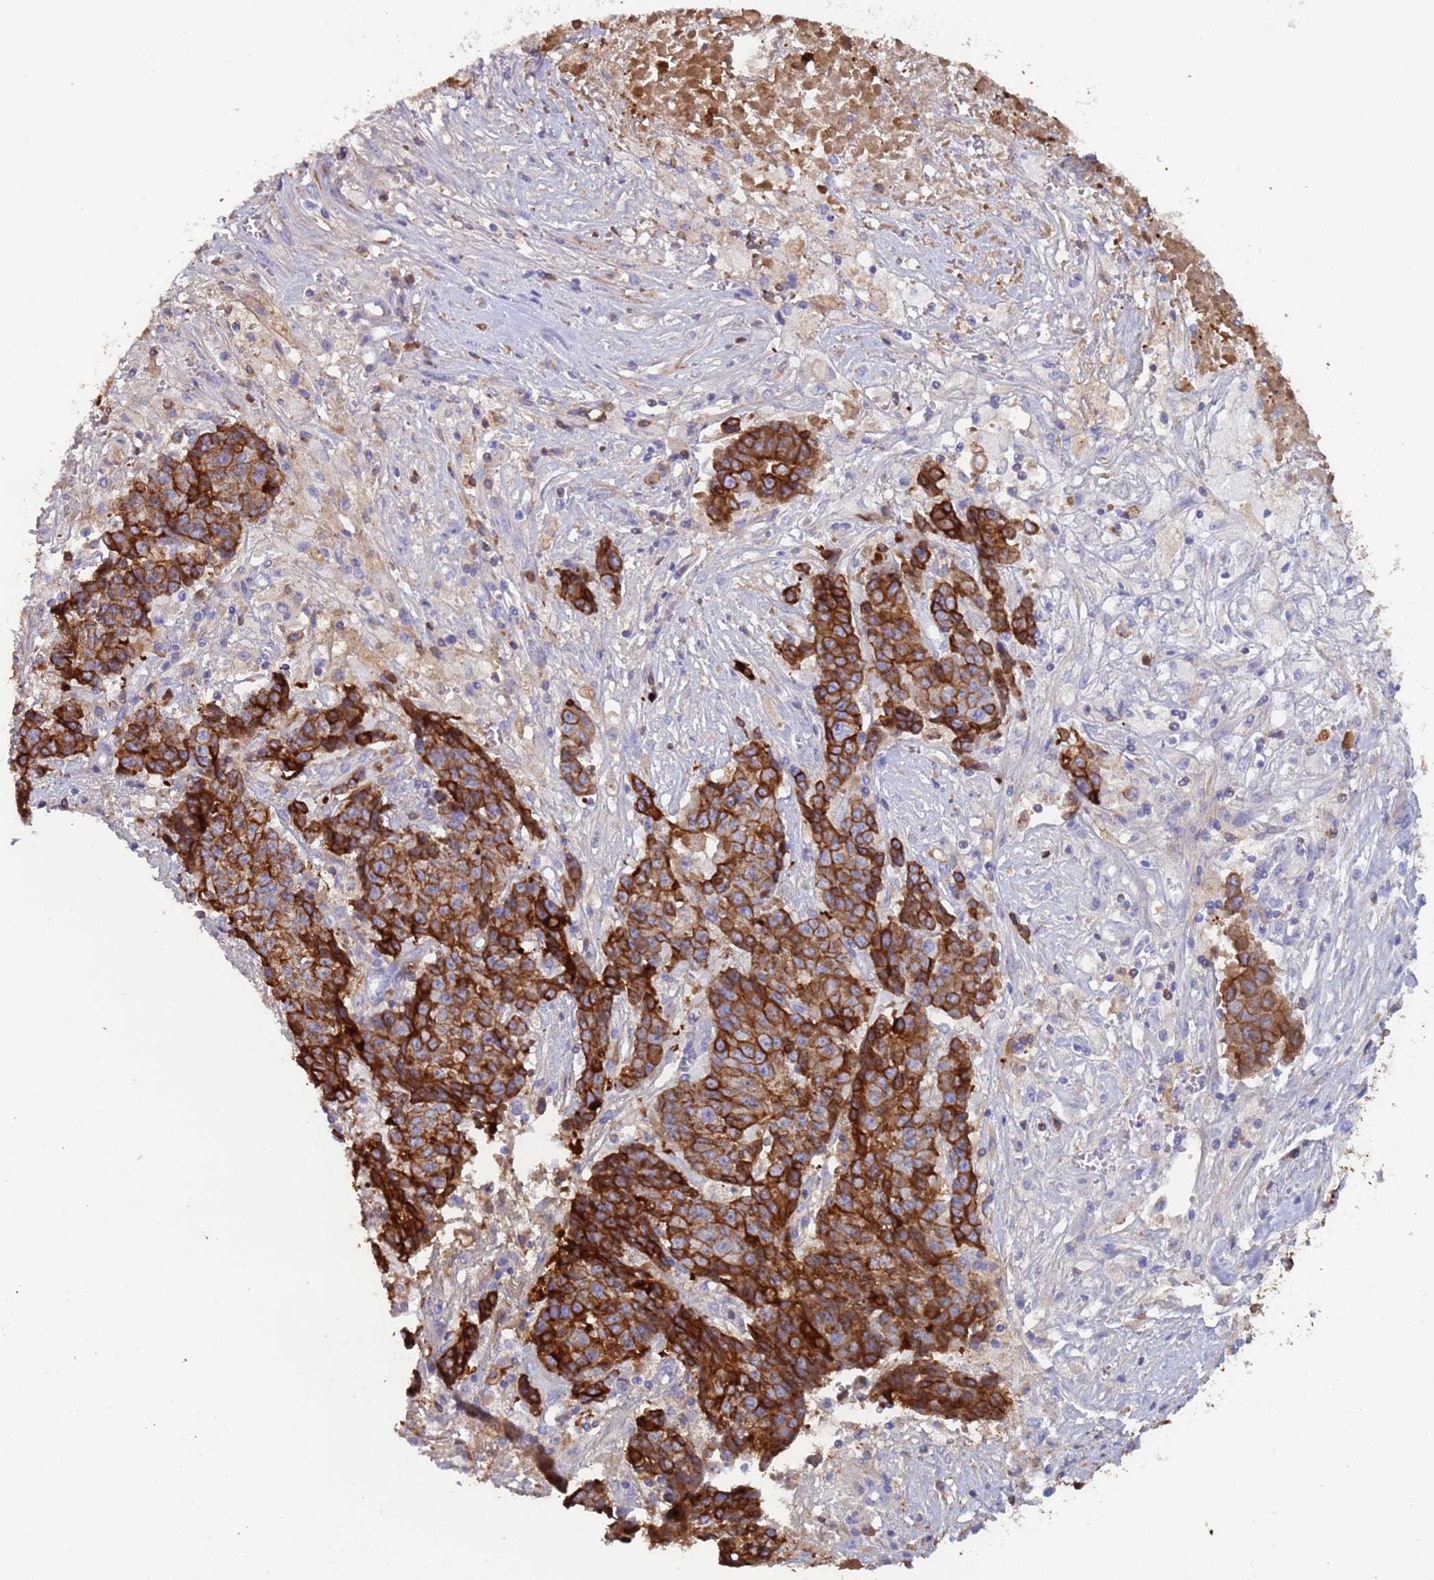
{"staining": {"intensity": "strong", "quantity": "25%-75%", "location": "cytoplasmic/membranous"}, "tissue": "ovarian cancer", "cell_type": "Tumor cells", "image_type": "cancer", "snomed": [{"axis": "morphology", "description": "Carcinoma, endometroid"}, {"axis": "topography", "description": "Ovary"}], "caption": "Ovarian endometroid carcinoma stained with IHC reveals strong cytoplasmic/membranous expression in about 25%-75% of tumor cells. (Brightfield microscopy of DAB IHC at high magnification).", "gene": "CYSLTR2", "patient": {"sex": "female", "age": 42}}